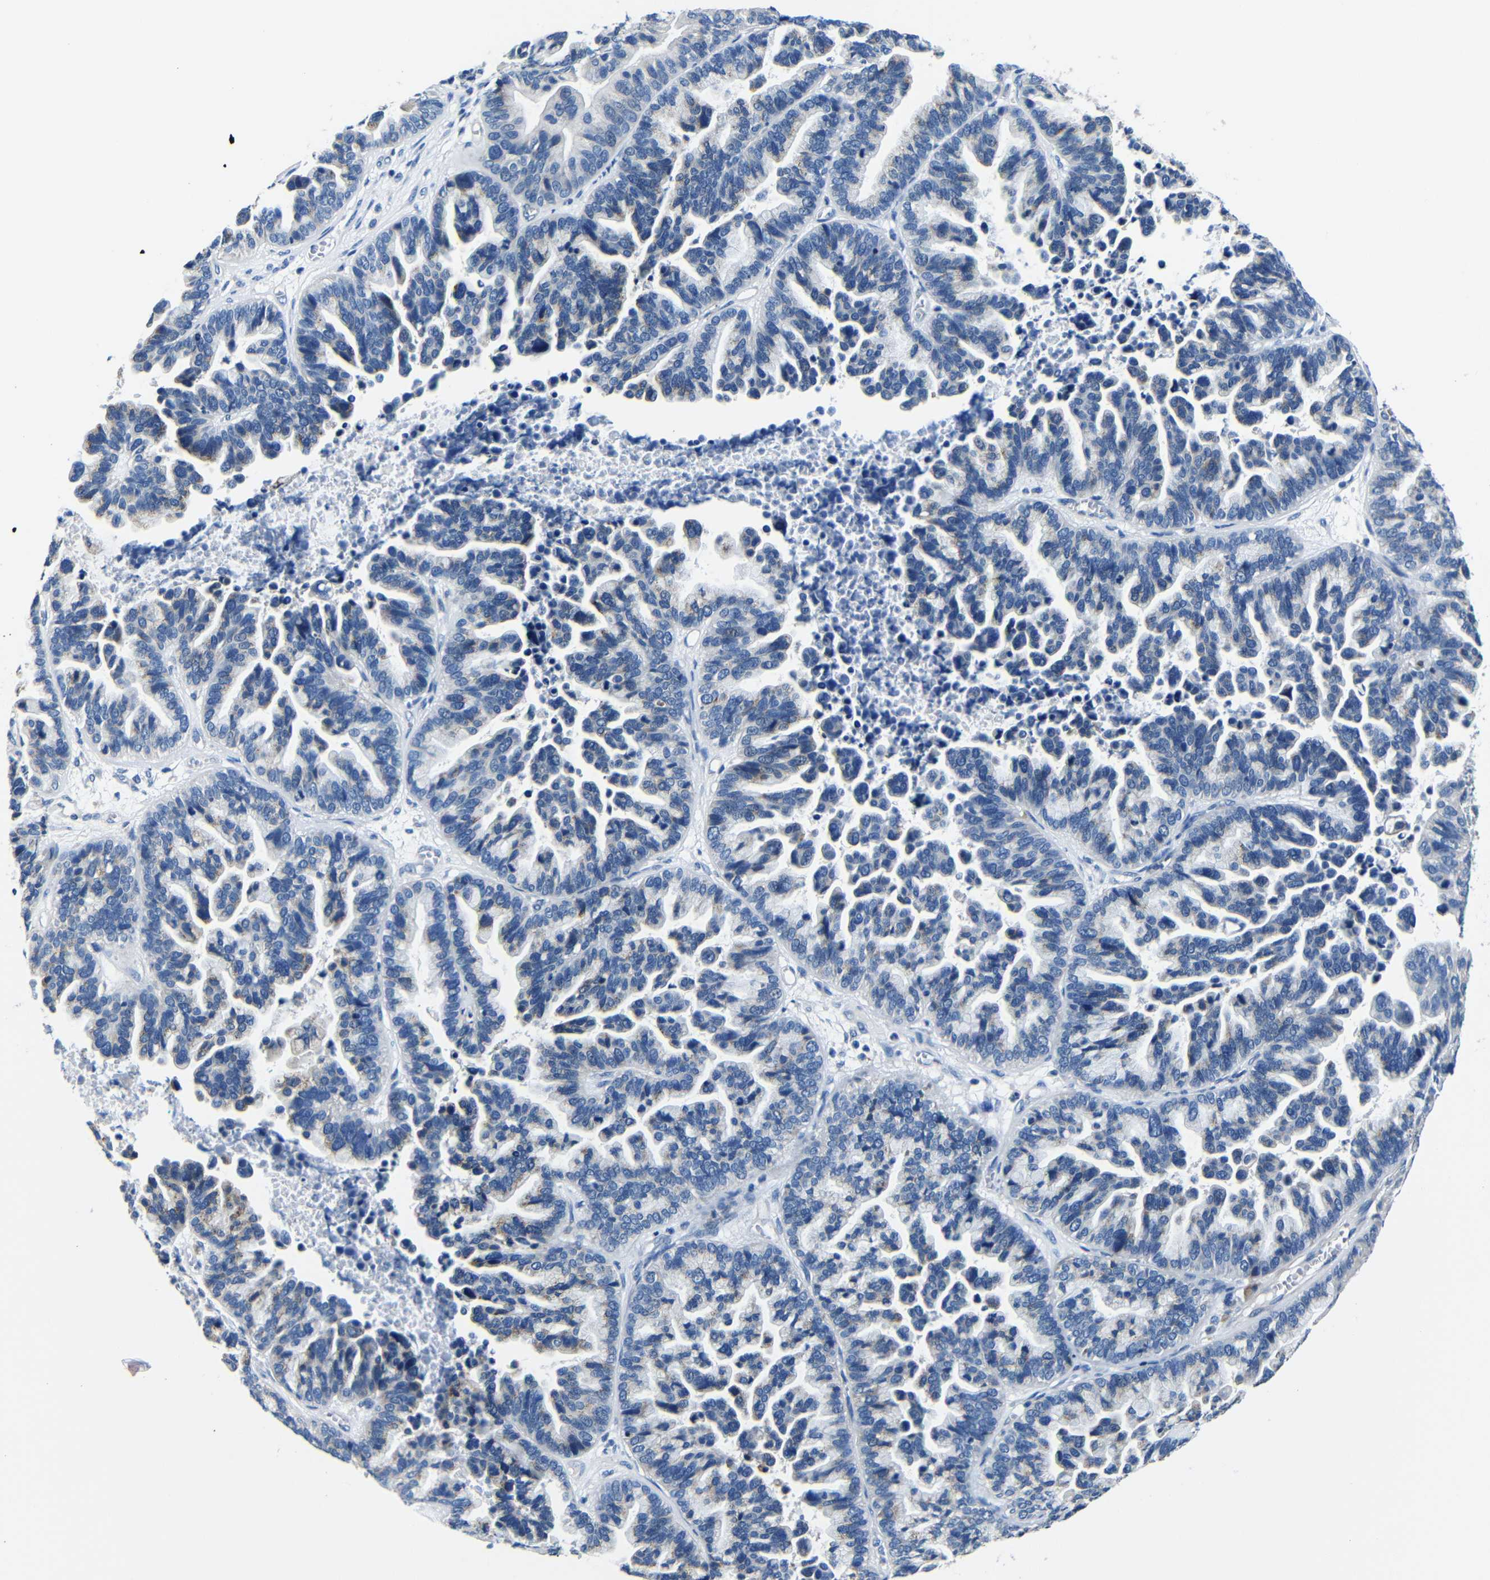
{"staining": {"intensity": "weak", "quantity": "<25%", "location": "cytoplasmic/membranous"}, "tissue": "ovarian cancer", "cell_type": "Tumor cells", "image_type": "cancer", "snomed": [{"axis": "morphology", "description": "Cystadenocarcinoma, serous, NOS"}, {"axis": "topography", "description": "Ovary"}], "caption": "Immunohistochemistry (IHC) photomicrograph of human ovarian cancer (serous cystadenocarcinoma) stained for a protein (brown), which exhibits no positivity in tumor cells.", "gene": "TNFAIP1", "patient": {"sex": "female", "age": 56}}